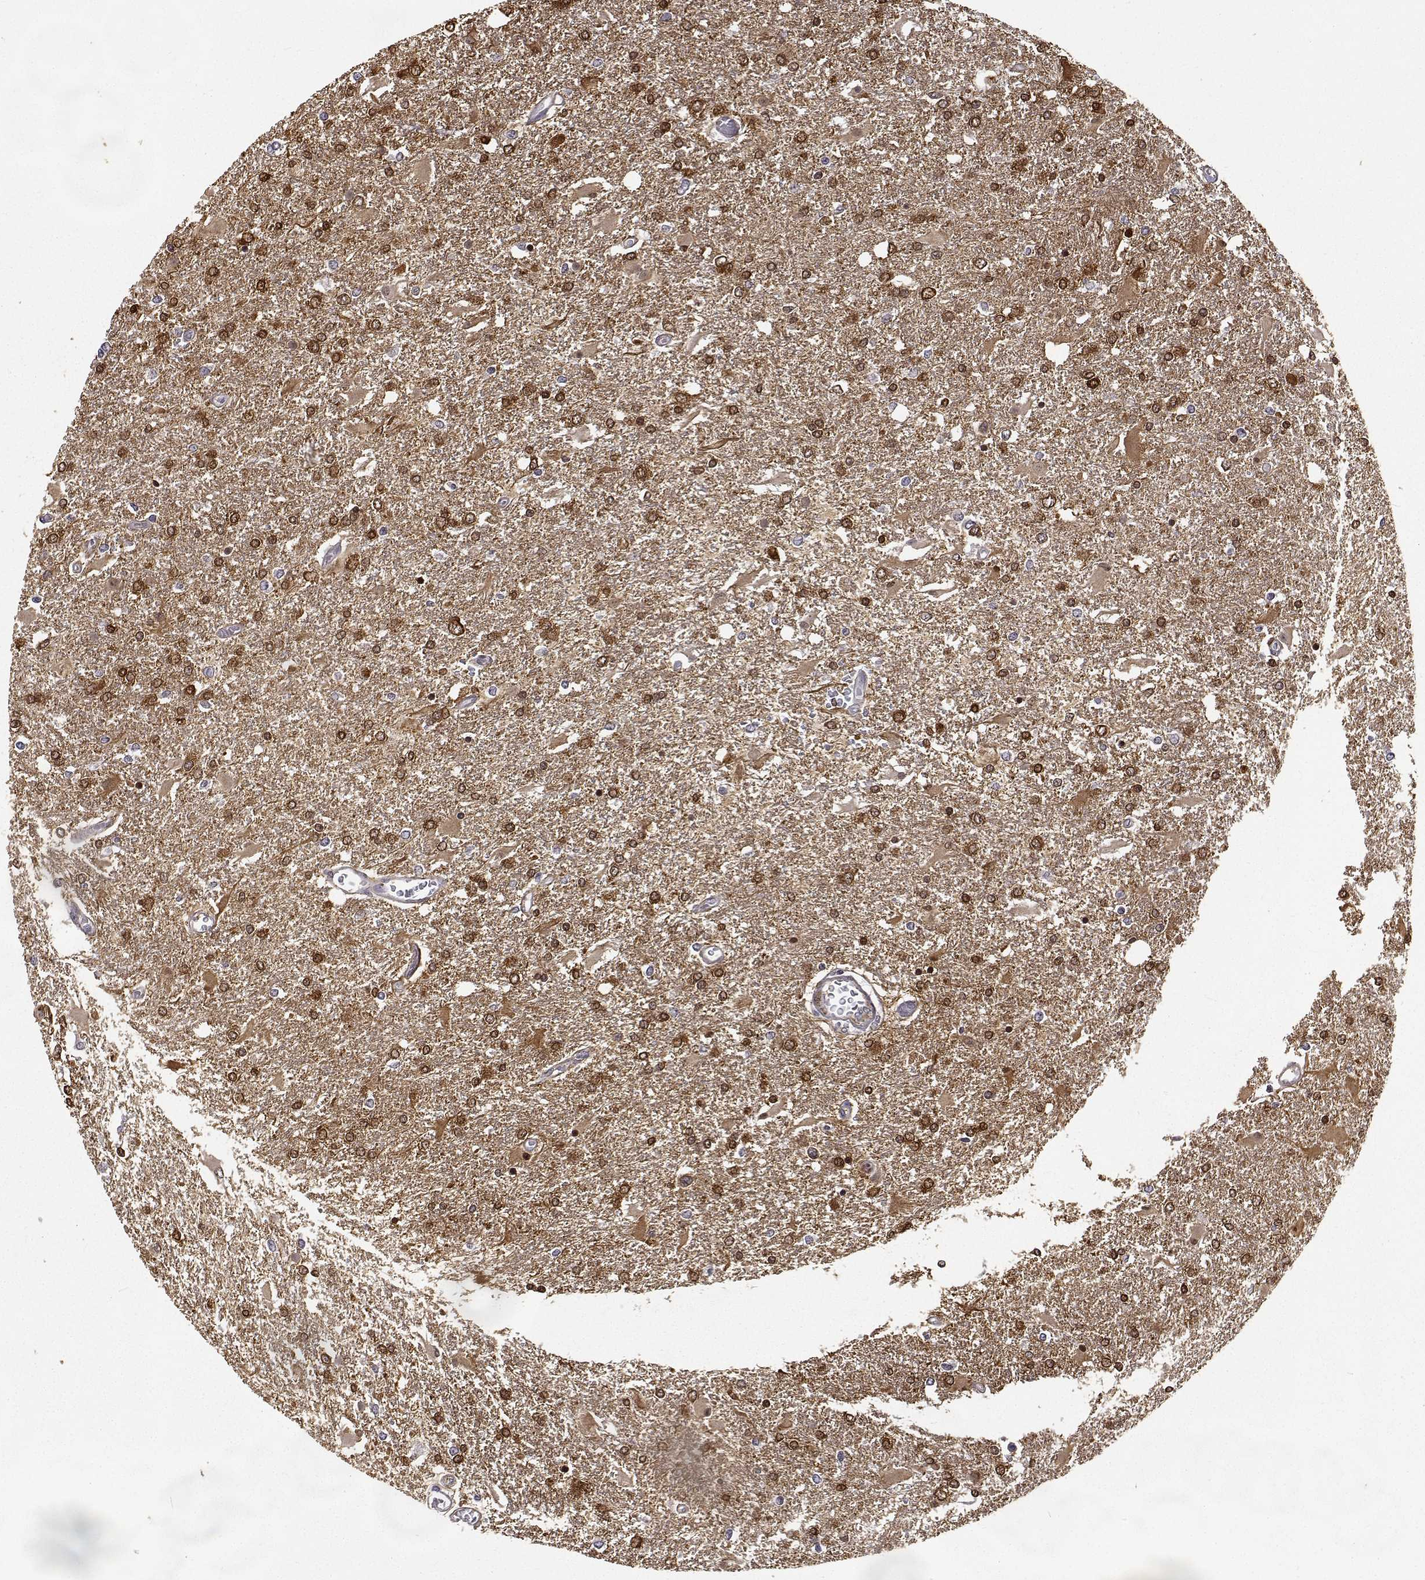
{"staining": {"intensity": "moderate", "quantity": ">75%", "location": "cytoplasmic/membranous"}, "tissue": "glioma", "cell_type": "Tumor cells", "image_type": "cancer", "snomed": [{"axis": "morphology", "description": "Glioma, malignant, High grade"}, {"axis": "topography", "description": "Cerebral cortex"}], "caption": "There is medium levels of moderate cytoplasmic/membranous positivity in tumor cells of glioma, as demonstrated by immunohistochemical staining (brown color).", "gene": "PHGDH", "patient": {"sex": "male", "age": 79}}